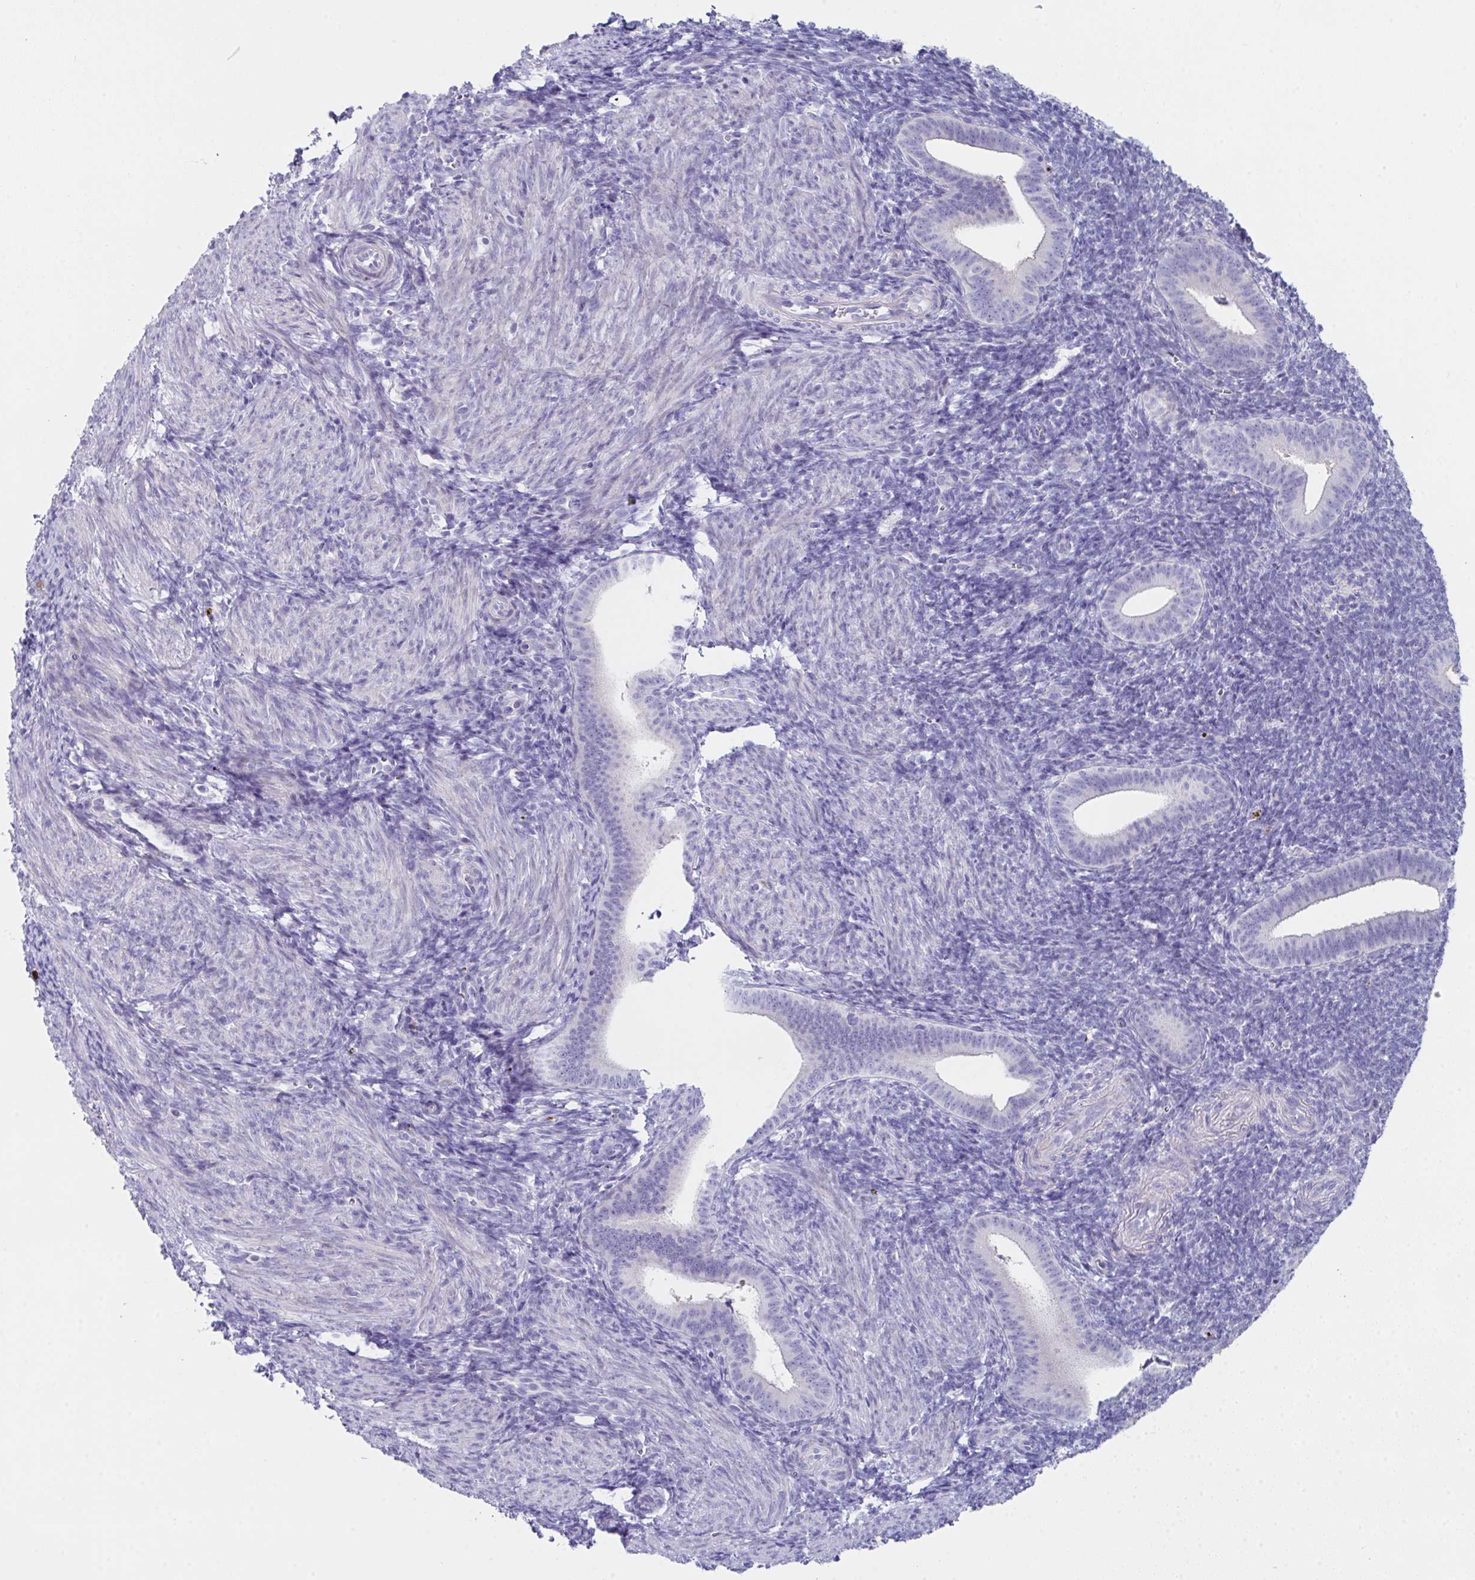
{"staining": {"intensity": "negative", "quantity": "none", "location": "none"}, "tissue": "endometrium", "cell_type": "Cells in endometrial stroma", "image_type": "normal", "snomed": [{"axis": "morphology", "description": "Normal tissue, NOS"}, {"axis": "topography", "description": "Endometrium"}], "caption": "Cells in endometrial stroma show no significant positivity in unremarkable endometrium. (Stains: DAB immunohistochemistry (IHC) with hematoxylin counter stain, Microscopy: brightfield microscopy at high magnification).", "gene": "FBXO47", "patient": {"sex": "female", "age": 25}}